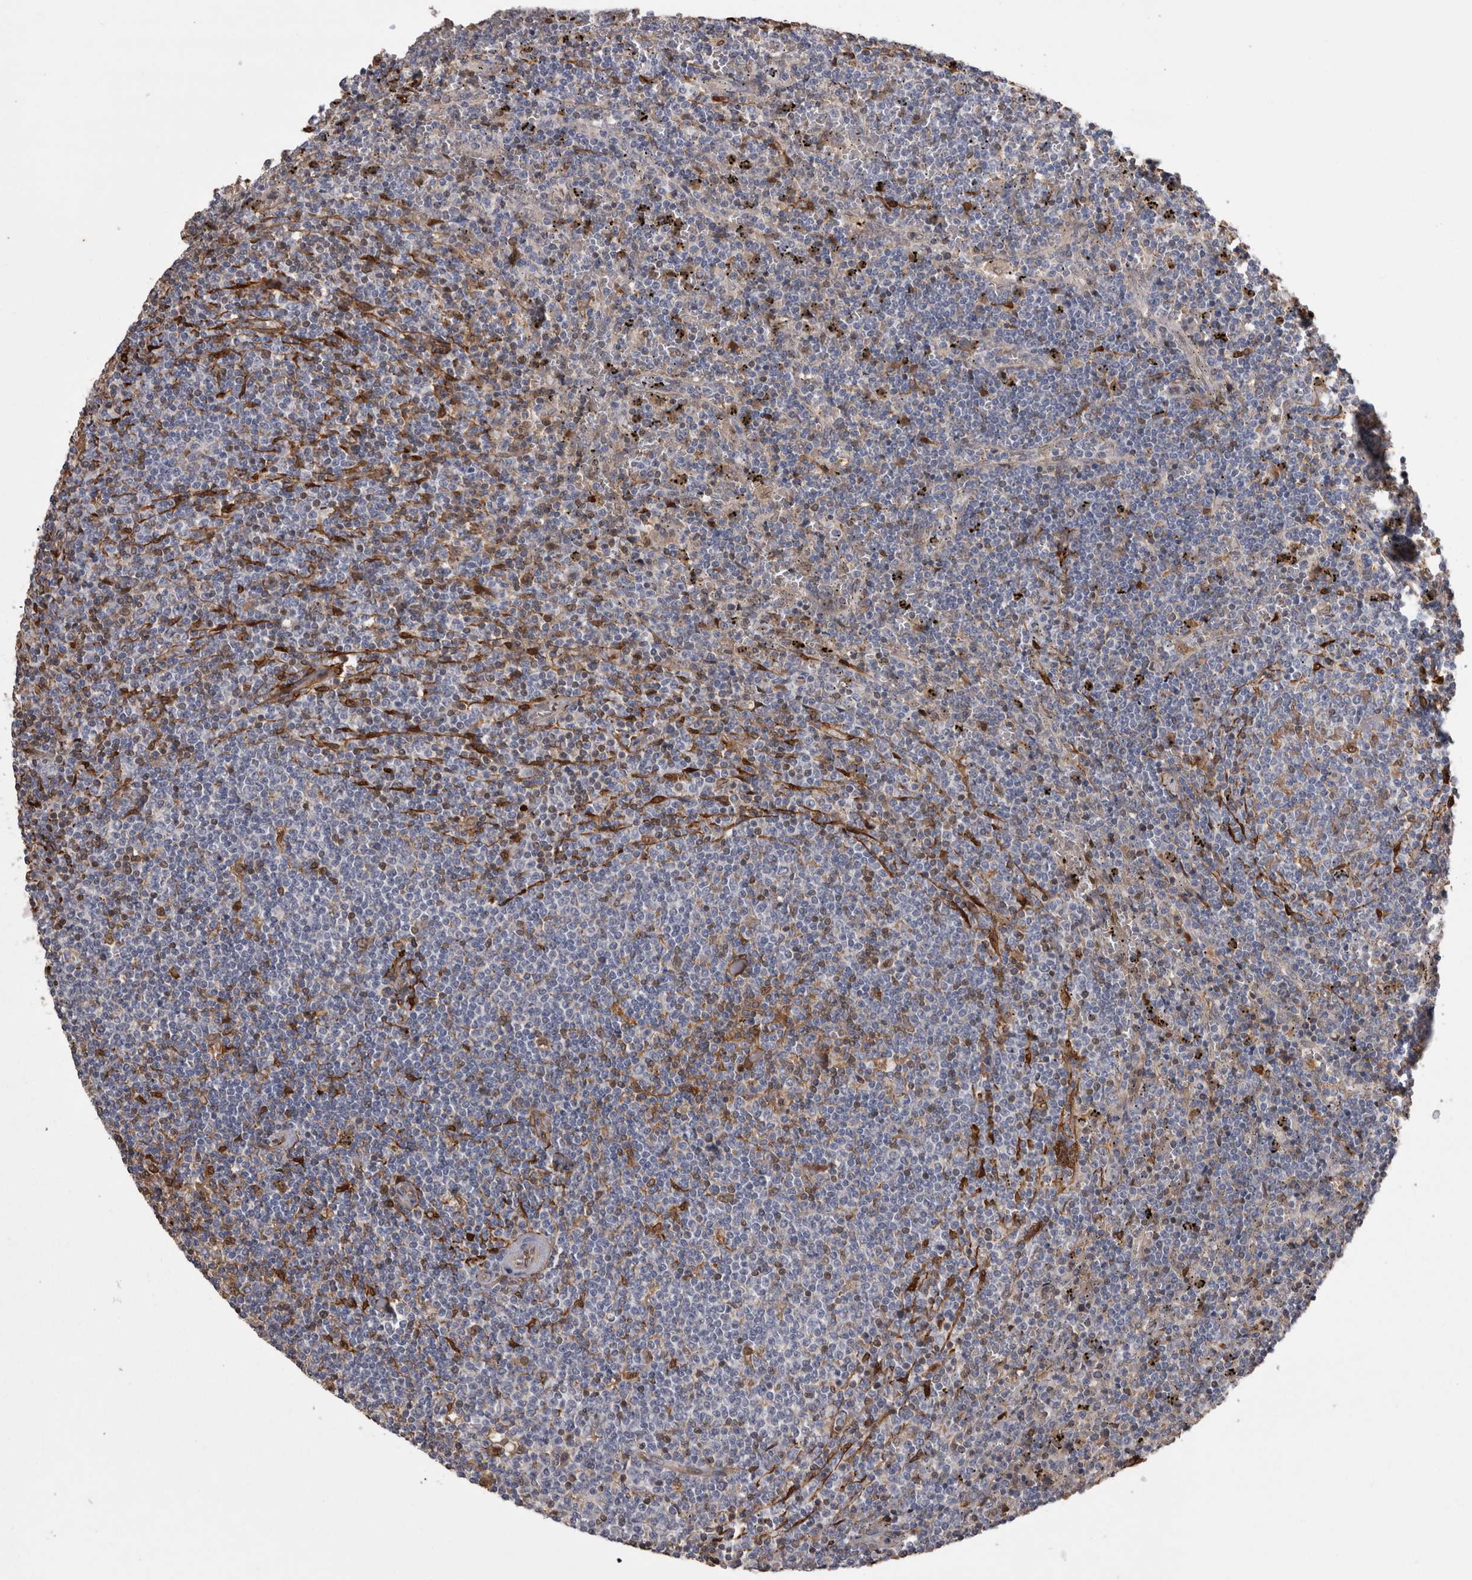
{"staining": {"intensity": "negative", "quantity": "none", "location": "none"}, "tissue": "lymphoma", "cell_type": "Tumor cells", "image_type": "cancer", "snomed": [{"axis": "morphology", "description": "Malignant lymphoma, non-Hodgkin's type, Low grade"}, {"axis": "topography", "description": "Spleen"}], "caption": "IHC micrograph of neoplastic tissue: human malignant lymphoma, non-Hodgkin's type (low-grade) stained with DAB (3,3'-diaminobenzidine) demonstrates no significant protein staining in tumor cells.", "gene": "LXN", "patient": {"sex": "female", "age": 50}}